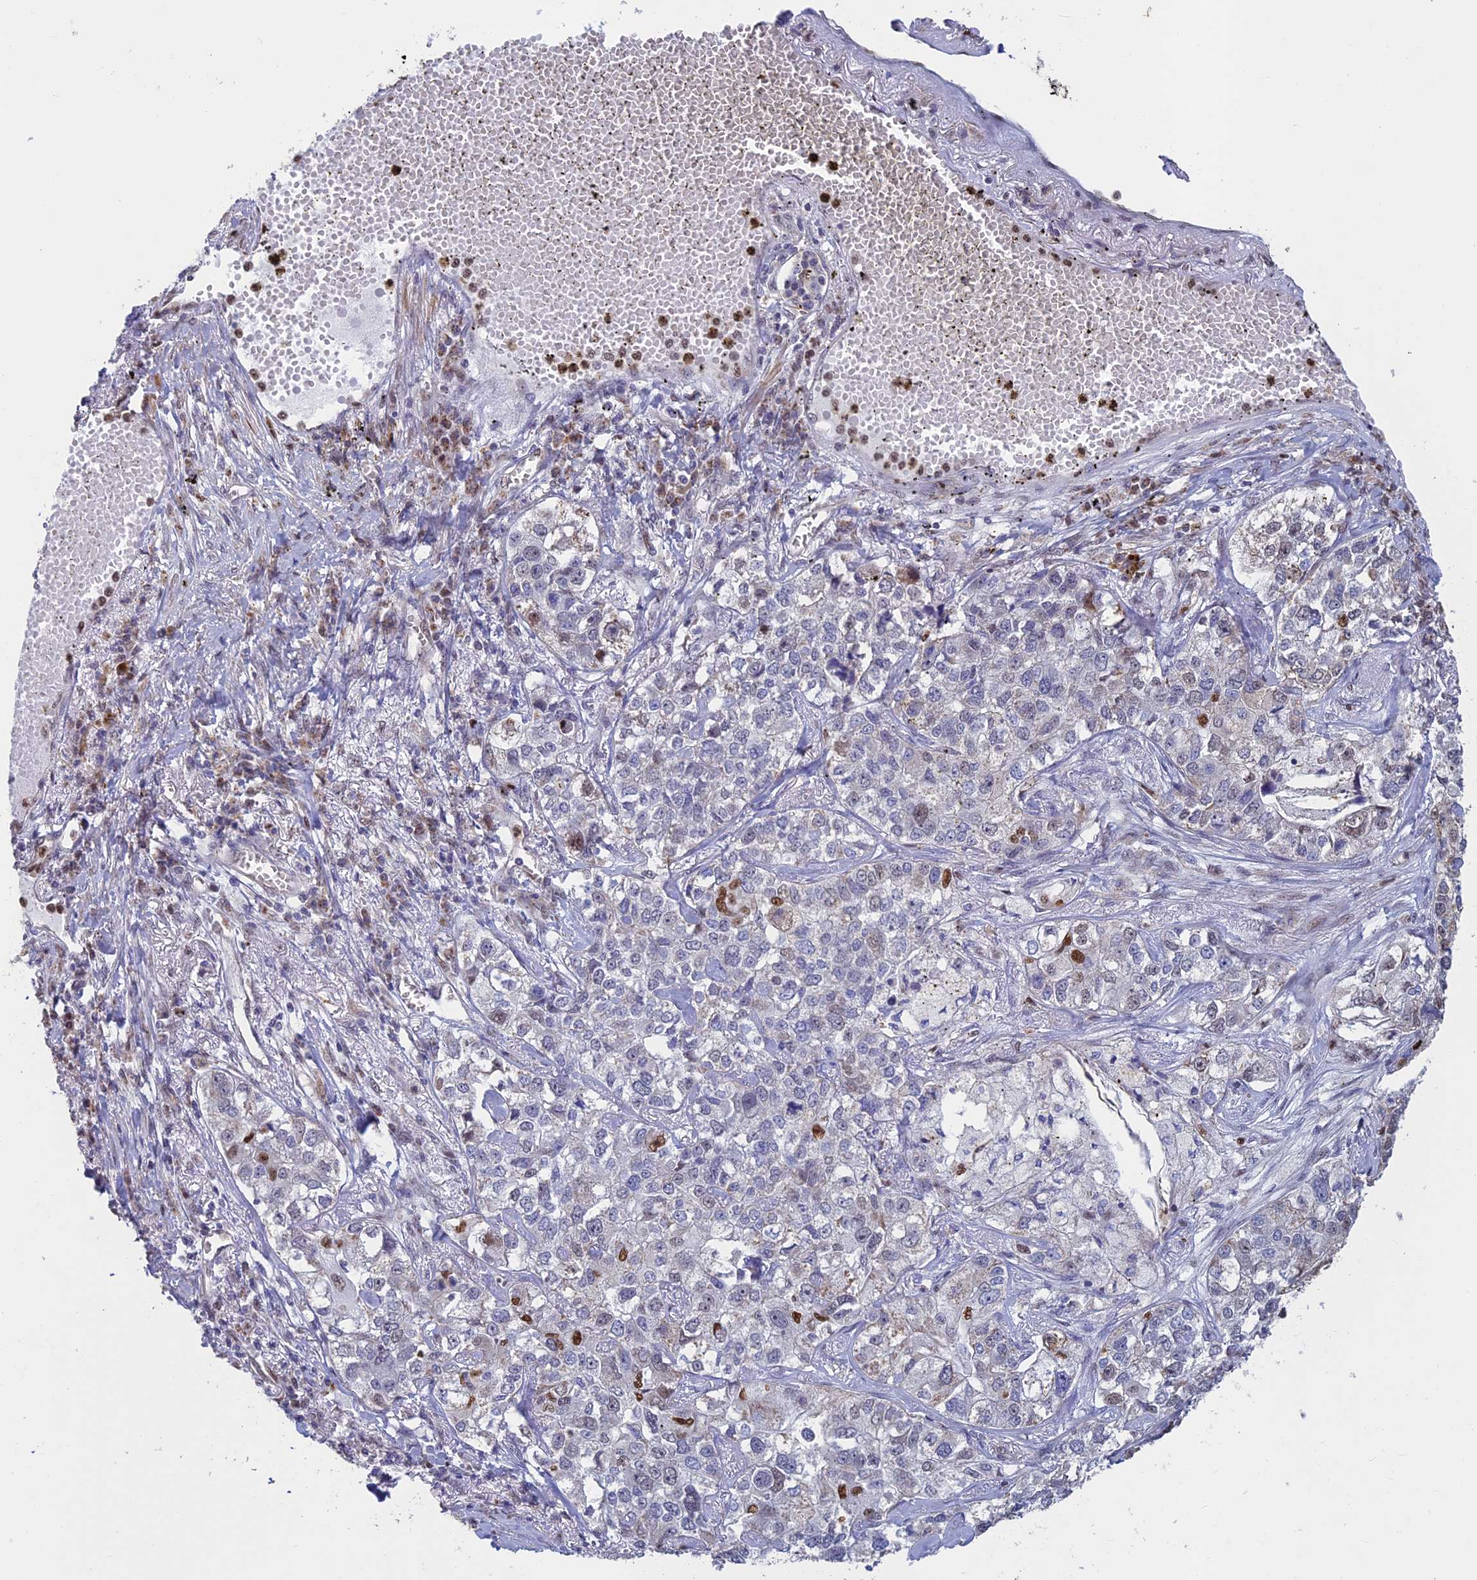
{"staining": {"intensity": "negative", "quantity": "none", "location": "none"}, "tissue": "lung cancer", "cell_type": "Tumor cells", "image_type": "cancer", "snomed": [{"axis": "morphology", "description": "Adenocarcinoma, NOS"}, {"axis": "topography", "description": "Lung"}], "caption": "Micrograph shows no protein staining in tumor cells of lung adenocarcinoma tissue. (DAB (3,3'-diaminobenzidine) IHC visualized using brightfield microscopy, high magnification).", "gene": "ACSS1", "patient": {"sex": "male", "age": 49}}